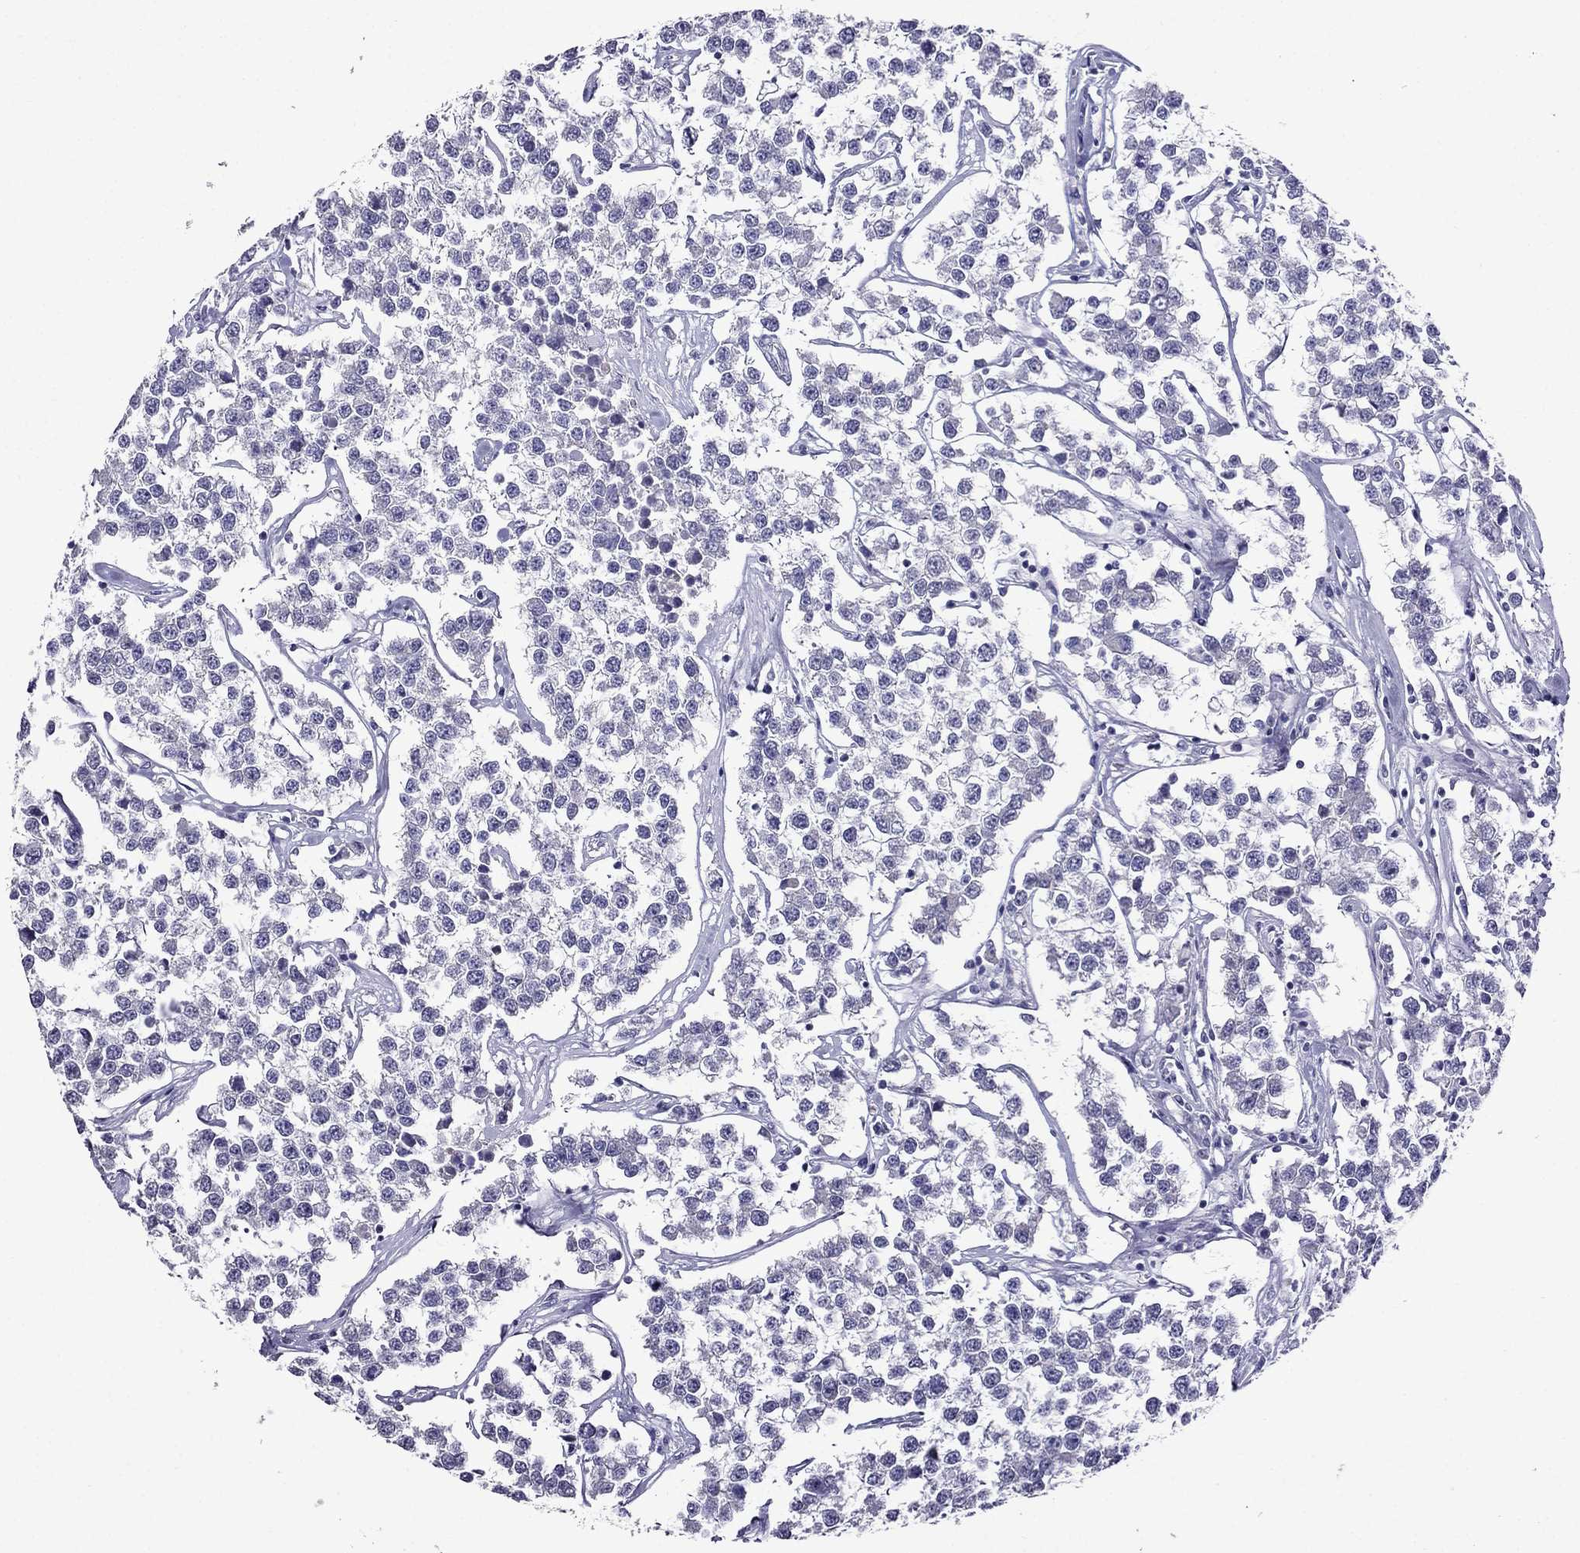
{"staining": {"intensity": "negative", "quantity": "none", "location": "none"}, "tissue": "testis cancer", "cell_type": "Tumor cells", "image_type": "cancer", "snomed": [{"axis": "morphology", "description": "Seminoma, NOS"}, {"axis": "topography", "description": "Testis"}], "caption": "The image shows no significant staining in tumor cells of testis seminoma.", "gene": "OXCT2", "patient": {"sex": "male", "age": 59}}